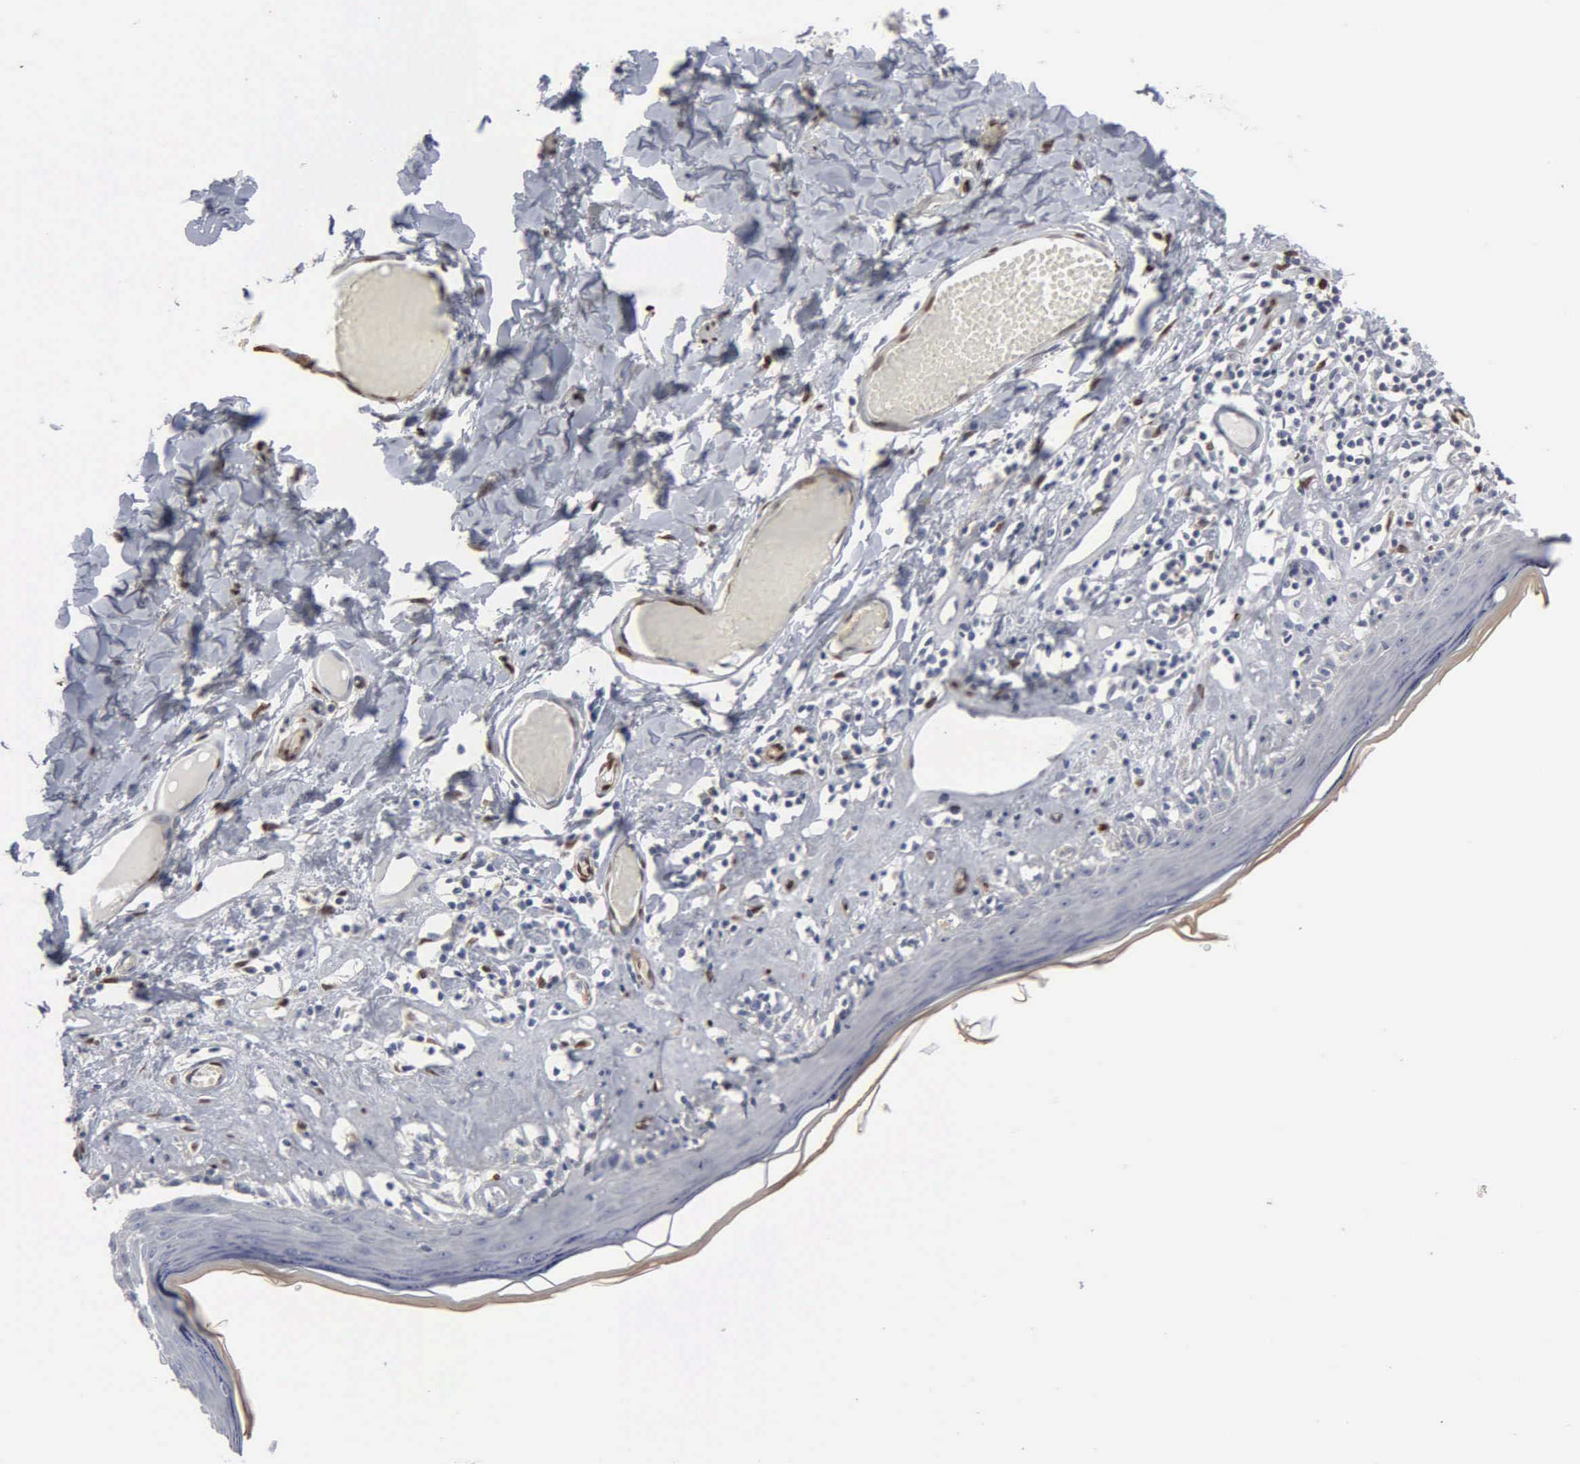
{"staining": {"intensity": "negative", "quantity": "none", "location": "none"}, "tissue": "skin", "cell_type": "Epidermal cells", "image_type": "normal", "snomed": [{"axis": "morphology", "description": "Normal tissue, NOS"}, {"axis": "topography", "description": "Vascular tissue"}, {"axis": "topography", "description": "Vulva"}, {"axis": "topography", "description": "Peripheral nerve tissue"}], "caption": "Immunohistochemistry (IHC) of normal skin exhibits no positivity in epidermal cells. Brightfield microscopy of immunohistochemistry (IHC) stained with DAB (brown) and hematoxylin (blue), captured at high magnification.", "gene": "FGF2", "patient": {"sex": "female", "age": 86}}